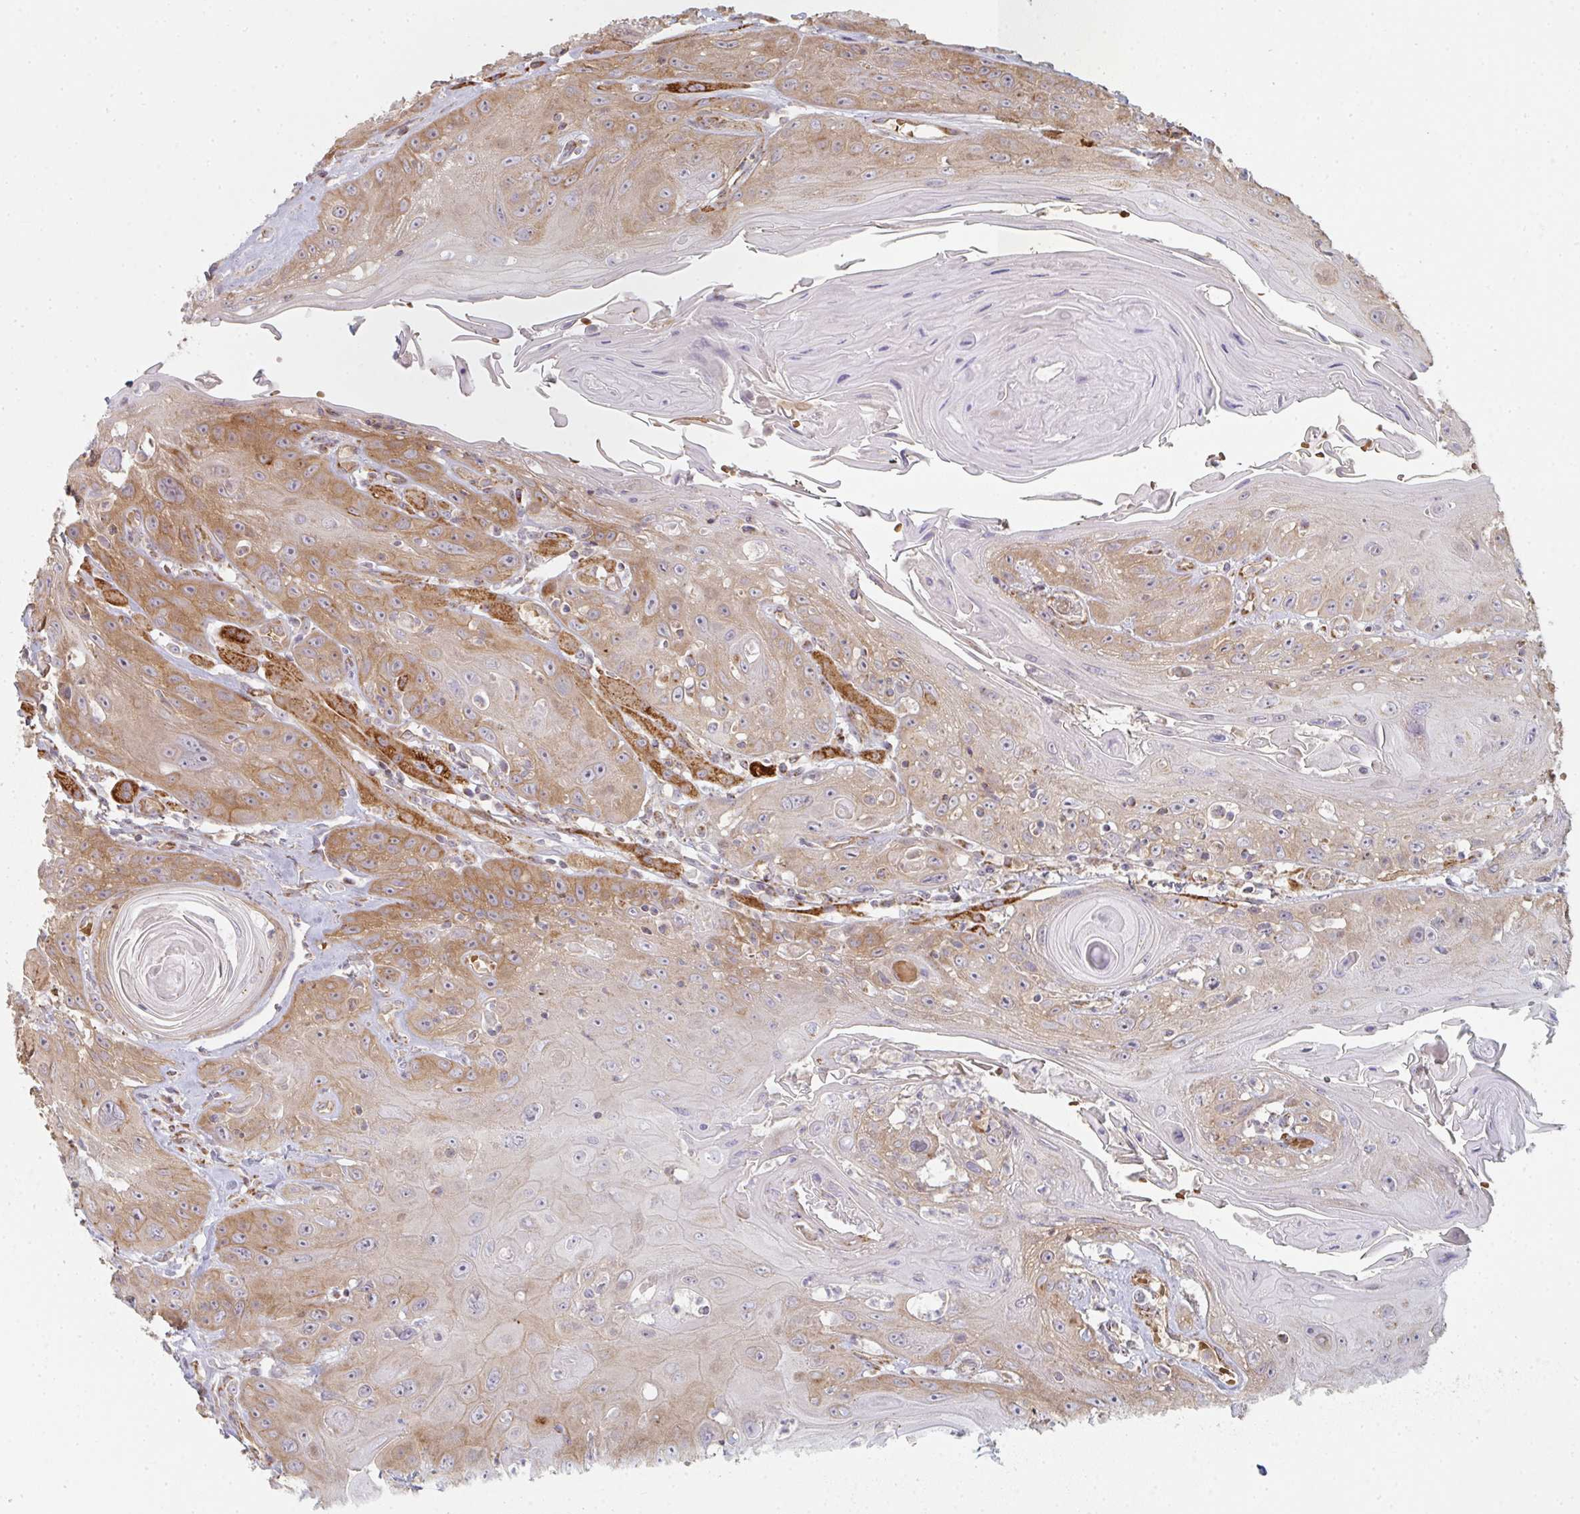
{"staining": {"intensity": "moderate", "quantity": ">75%", "location": "cytoplasmic/membranous"}, "tissue": "head and neck cancer", "cell_type": "Tumor cells", "image_type": "cancer", "snomed": [{"axis": "morphology", "description": "Squamous cell carcinoma, NOS"}, {"axis": "topography", "description": "Head-Neck"}], "caption": "This micrograph demonstrates squamous cell carcinoma (head and neck) stained with IHC to label a protein in brown. The cytoplasmic/membranous of tumor cells show moderate positivity for the protein. Nuclei are counter-stained blue.", "gene": "ZNF526", "patient": {"sex": "female", "age": 59}}